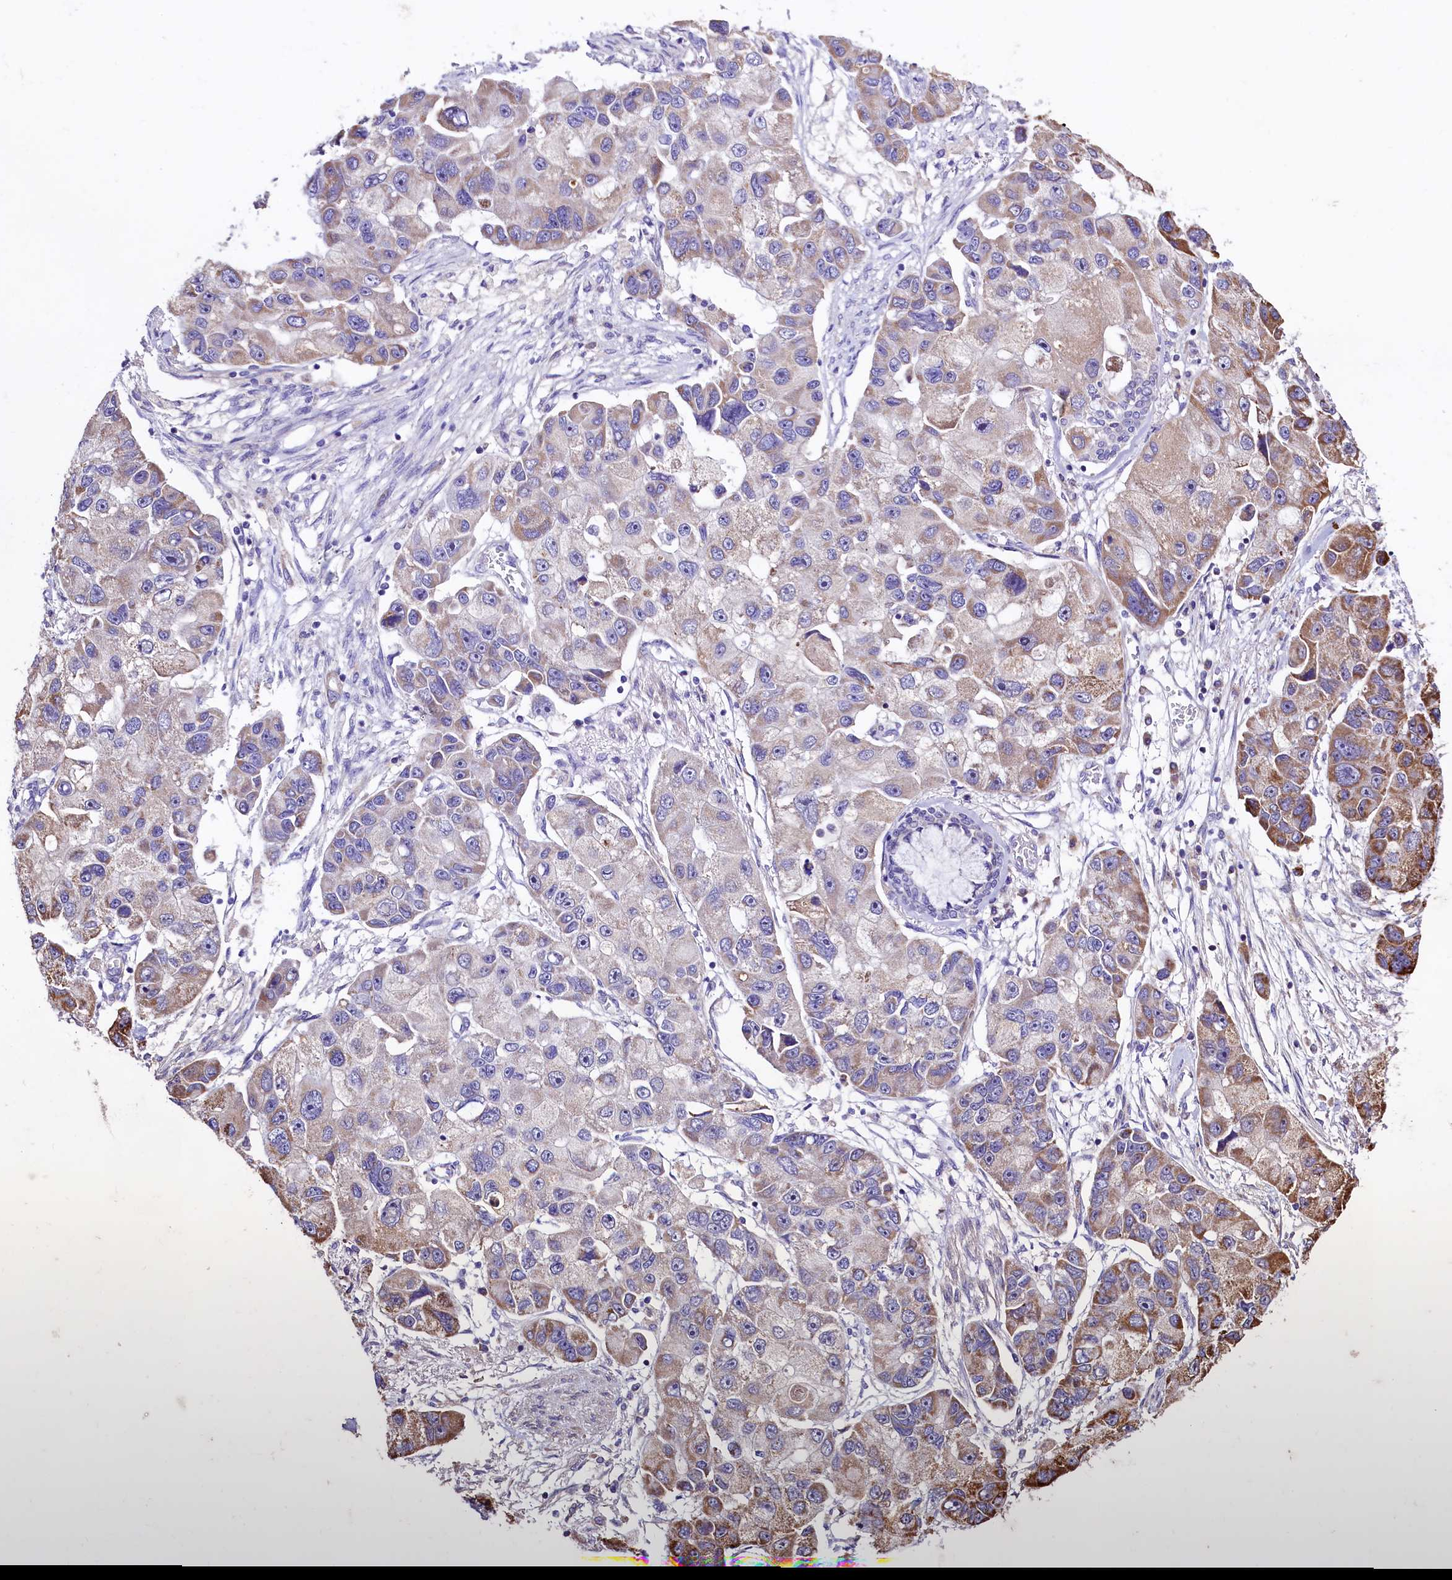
{"staining": {"intensity": "moderate", "quantity": "<25%", "location": "cytoplasmic/membranous"}, "tissue": "lung cancer", "cell_type": "Tumor cells", "image_type": "cancer", "snomed": [{"axis": "morphology", "description": "Adenocarcinoma, NOS"}, {"axis": "topography", "description": "Lung"}], "caption": "The photomicrograph demonstrates immunohistochemical staining of lung cancer. There is moderate cytoplasmic/membranous staining is seen in about <25% of tumor cells. The staining was performed using DAB to visualize the protein expression in brown, while the nuclei were stained in blue with hematoxylin (Magnification: 20x).", "gene": "STARD5", "patient": {"sex": "female", "age": 54}}